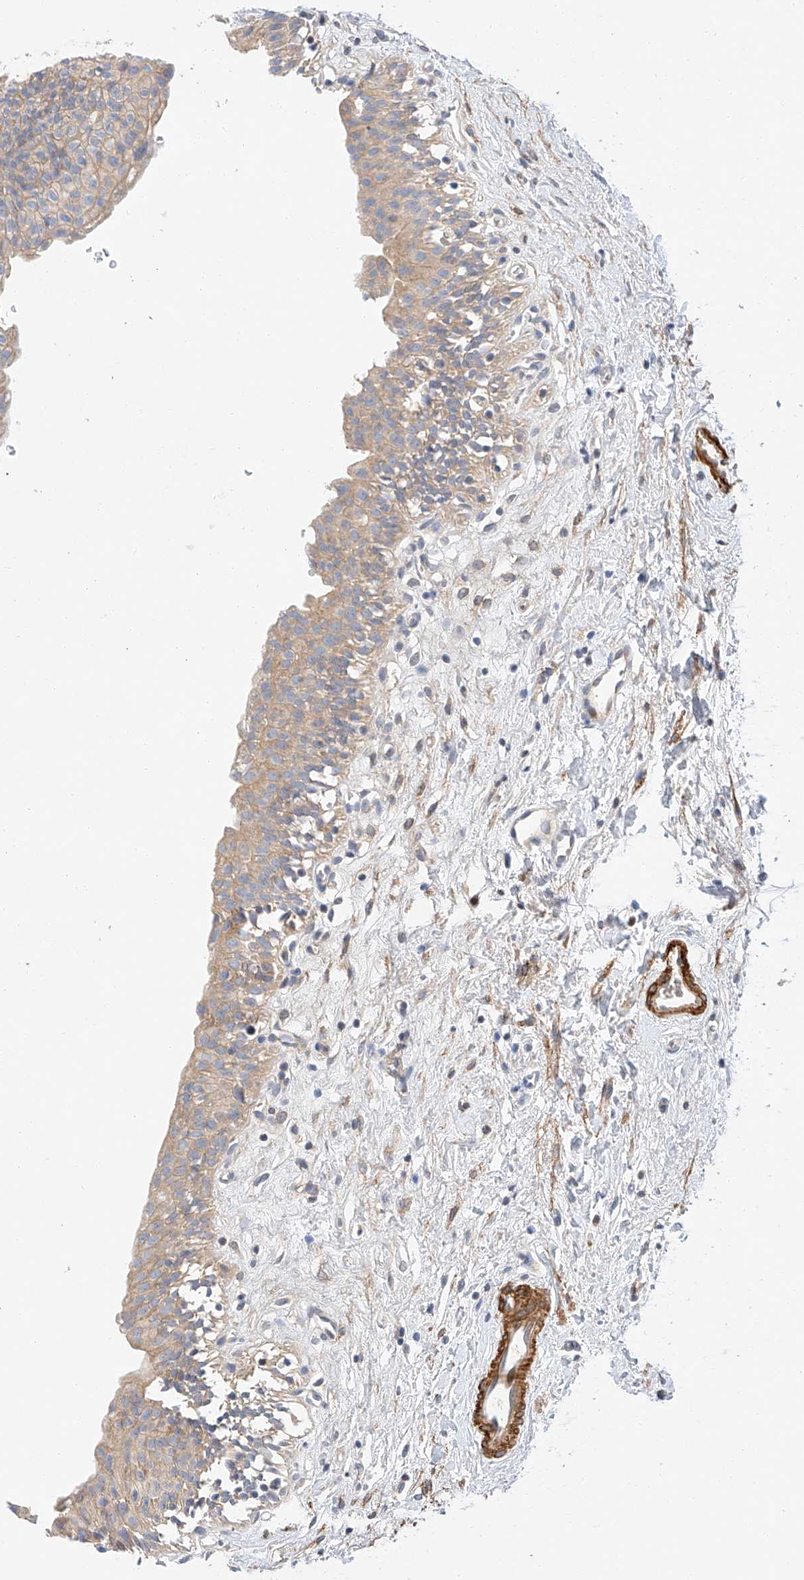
{"staining": {"intensity": "weak", "quantity": ">75%", "location": "cytoplasmic/membranous"}, "tissue": "urinary bladder", "cell_type": "Urothelial cells", "image_type": "normal", "snomed": [{"axis": "morphology", "description": "Normal tissue, NOS"}, {"axis": "topography", "description": "Urinary bladder"}], "caption": "An IHC histopathology image of benign tissue is shown. Protein staining in brown highlights weak cytoplasmic/membranous positivity in urinary bladder within urothelial cells.", "gene": "C6orf118", "patient": {"sex": "male", "age": 51}}